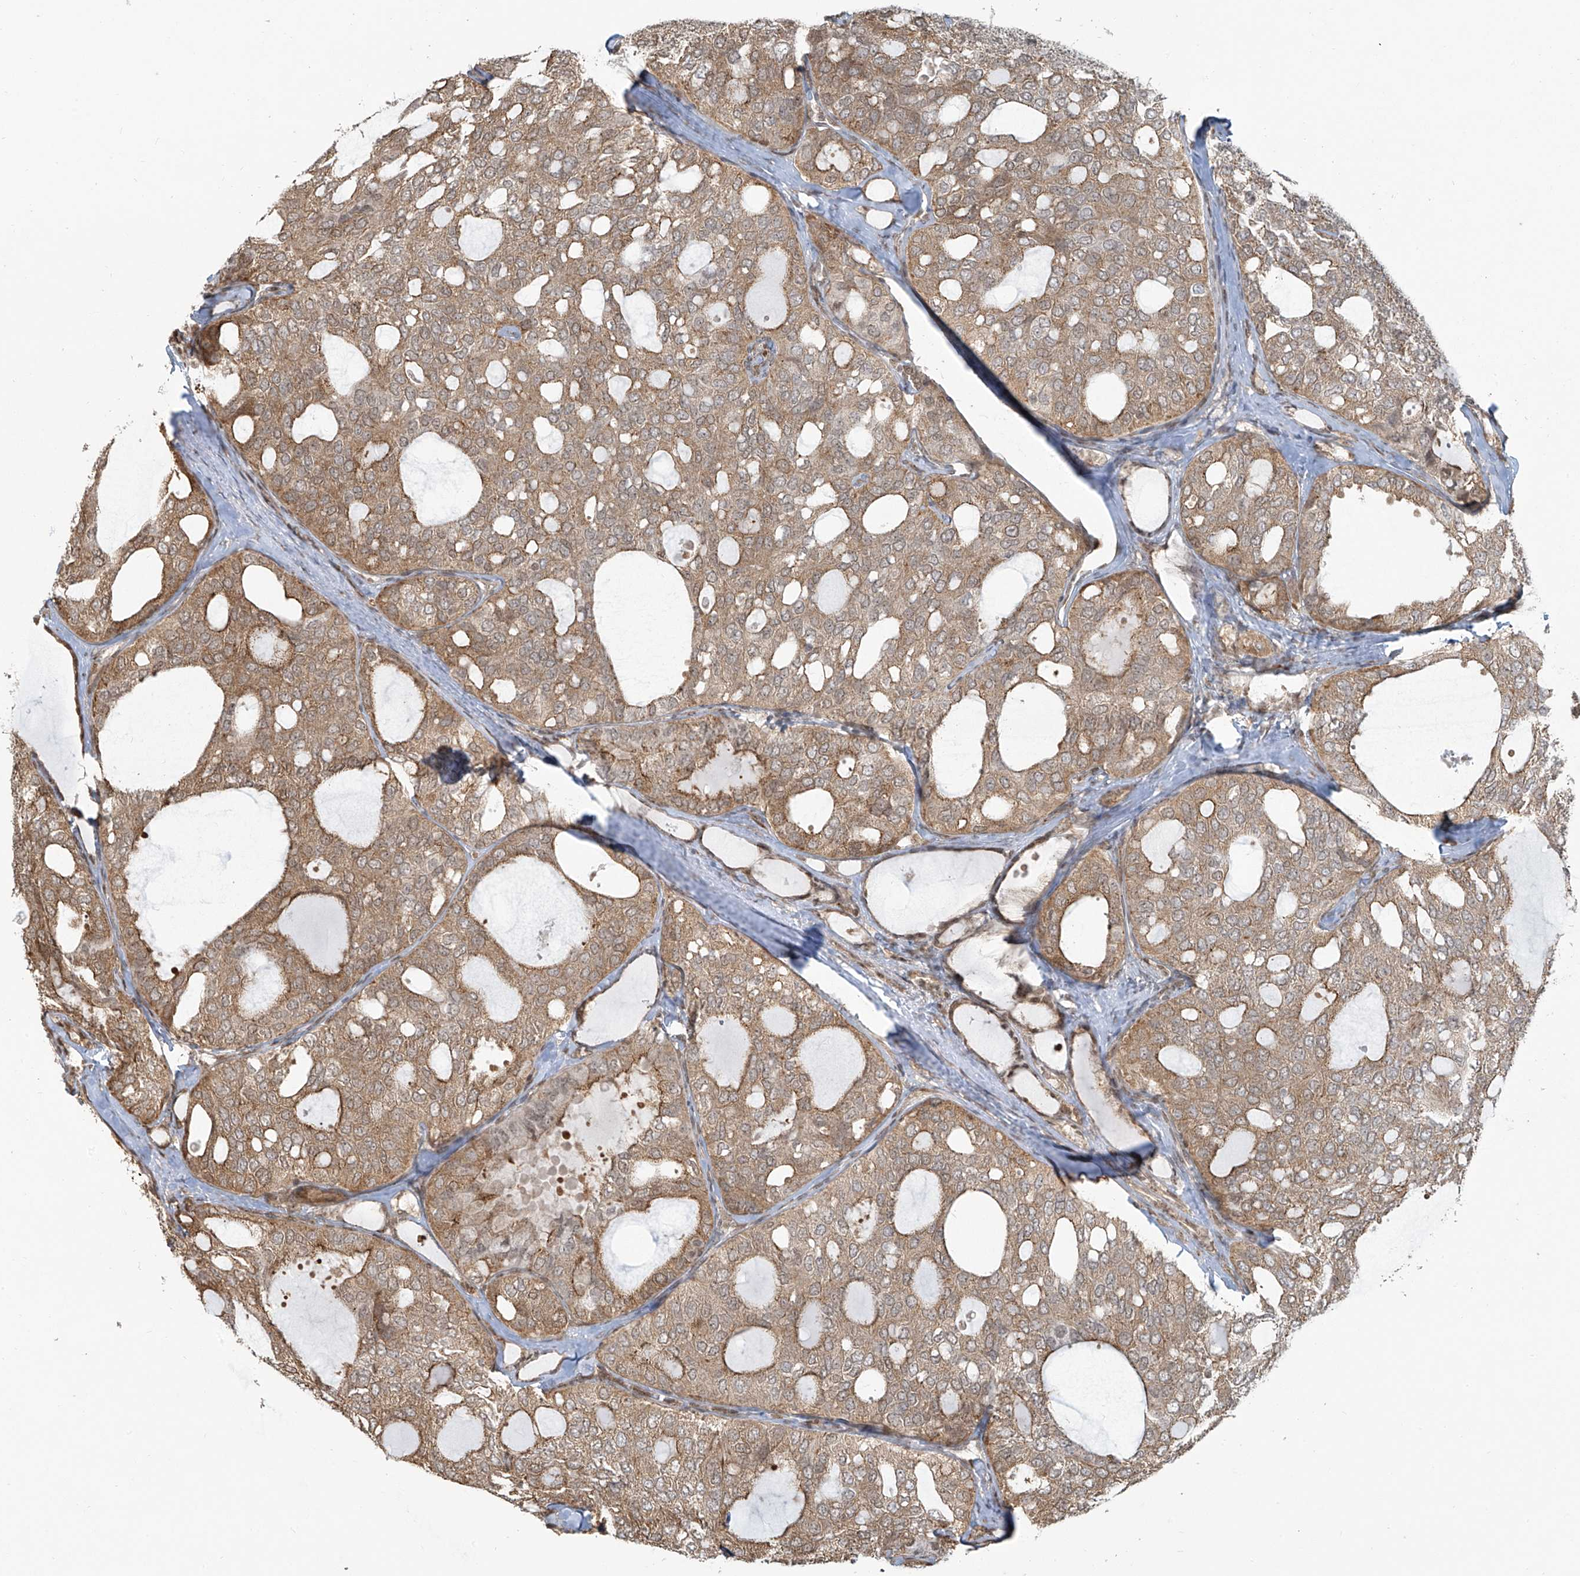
{"staining": {"intensity": "weak", "quantity": ">75%", "location": "cytoplasmic/membranous"}, "tissue": "thyroid cancer", "cell_type": "Tumor cells", "image_type": "cancer", "snomed": [{"axis": "morphology", "description": "Follicular adenoma carcinoma, NOS"}, {"axis": "topography", "description": "Thyroid gland"}], "caption": "This histopathology image displays IHC staining of human thyroid follicular adenoma carcinoma, with low weak cytoplasmic/membranous positivity in about >75% of tumor cells.", "gene": "VMP1", "patient": {"sex": "male", "age": 75}}